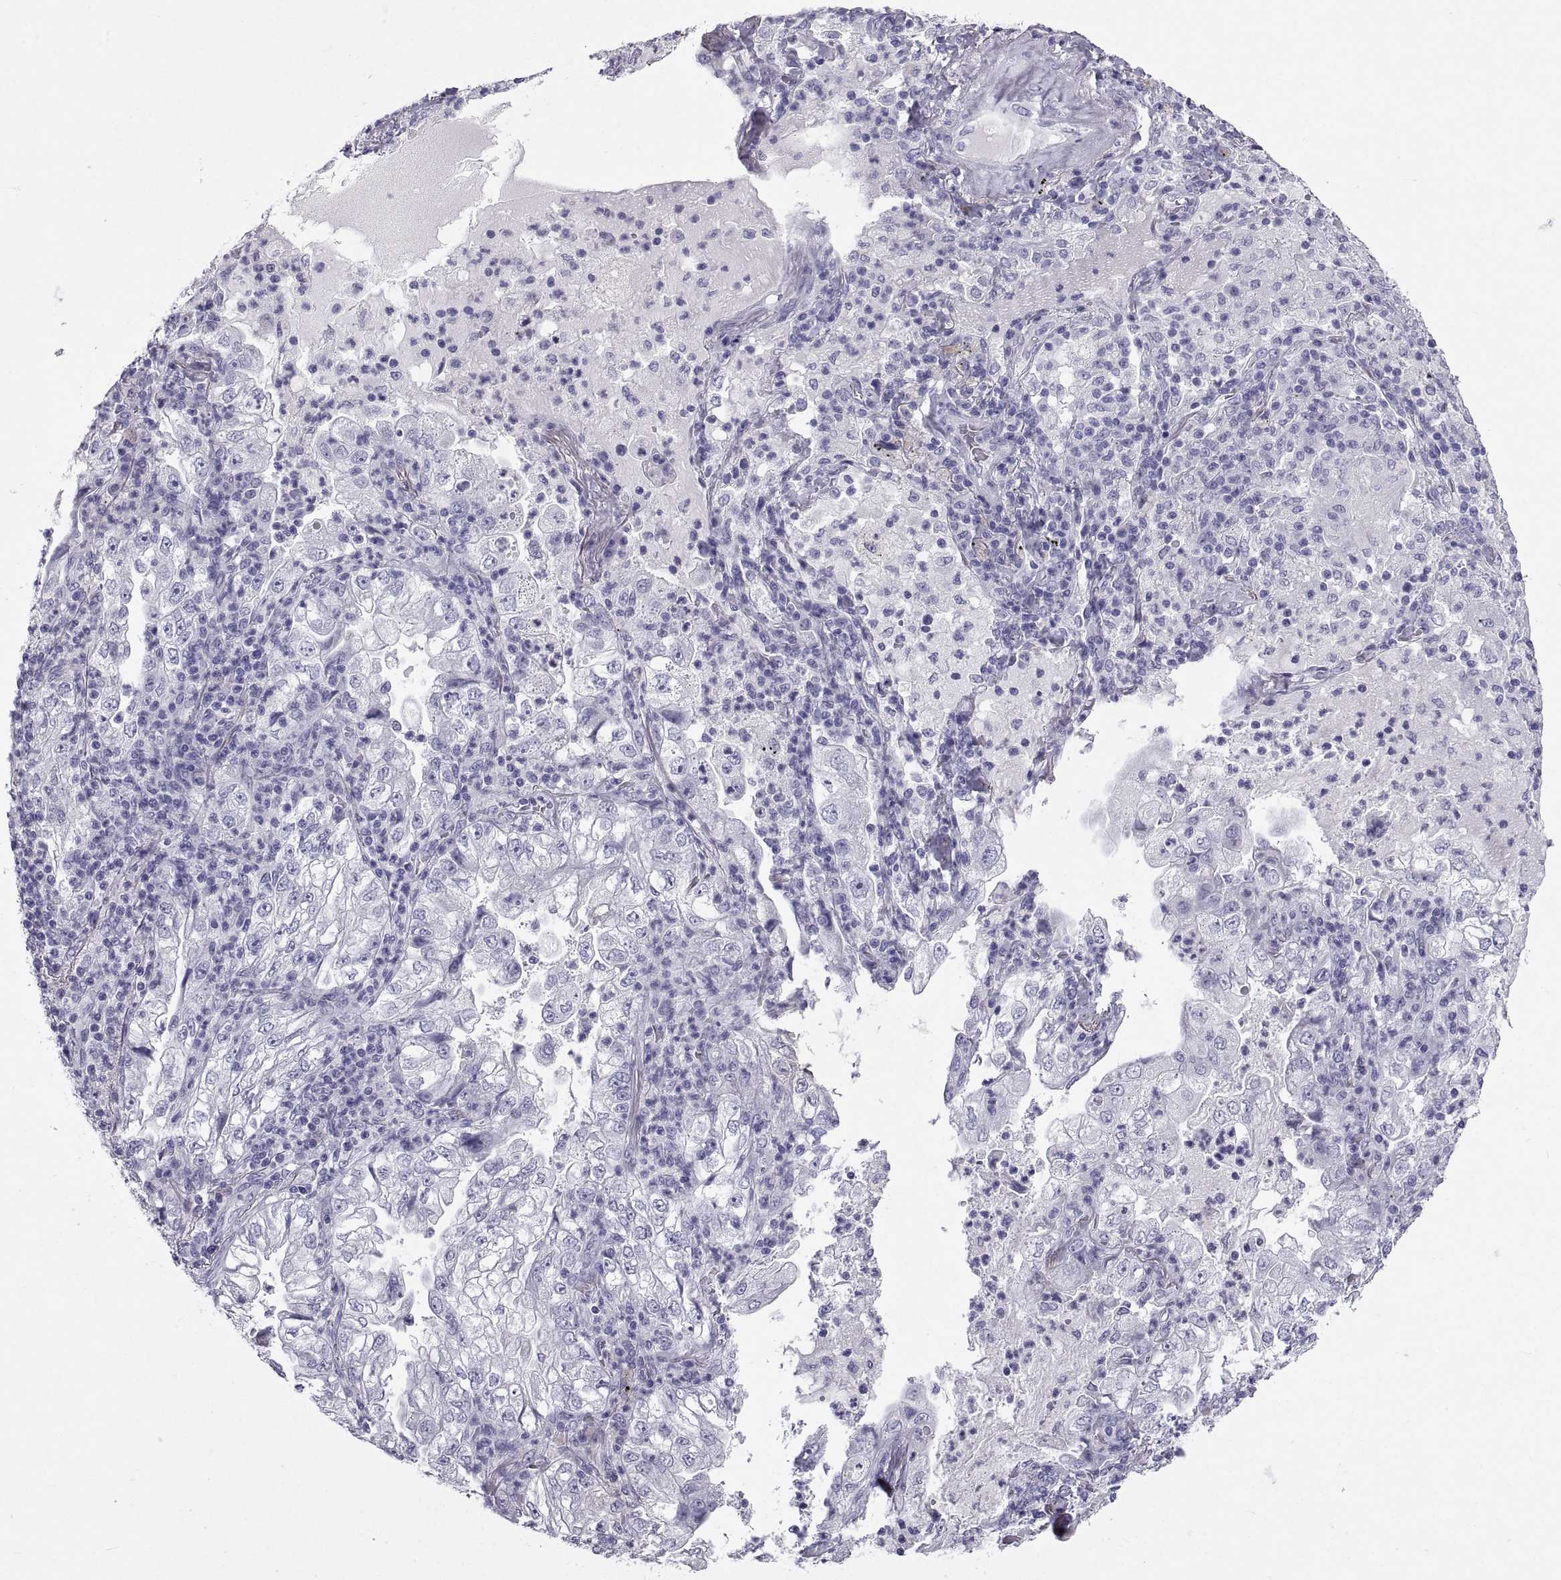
{"staining": {"intensity": "negative", "quantity": "none", "location": "none"}, "tissue": "lung cancer", "cell_type": "Tumor cells", "image_type": "cancer", "snomed": [{"axis": "morphology", "description": "Adenocarcinoma, NOS"}, {"axis": "topography", "description": "Lung"}], "caption": "An image of lung cancer (adenocarcinoma) stained for a protein displays no brown staining in tumor cells.", "gene": "PCSK1N", "patient": {"sex": "female", "age": 73}}